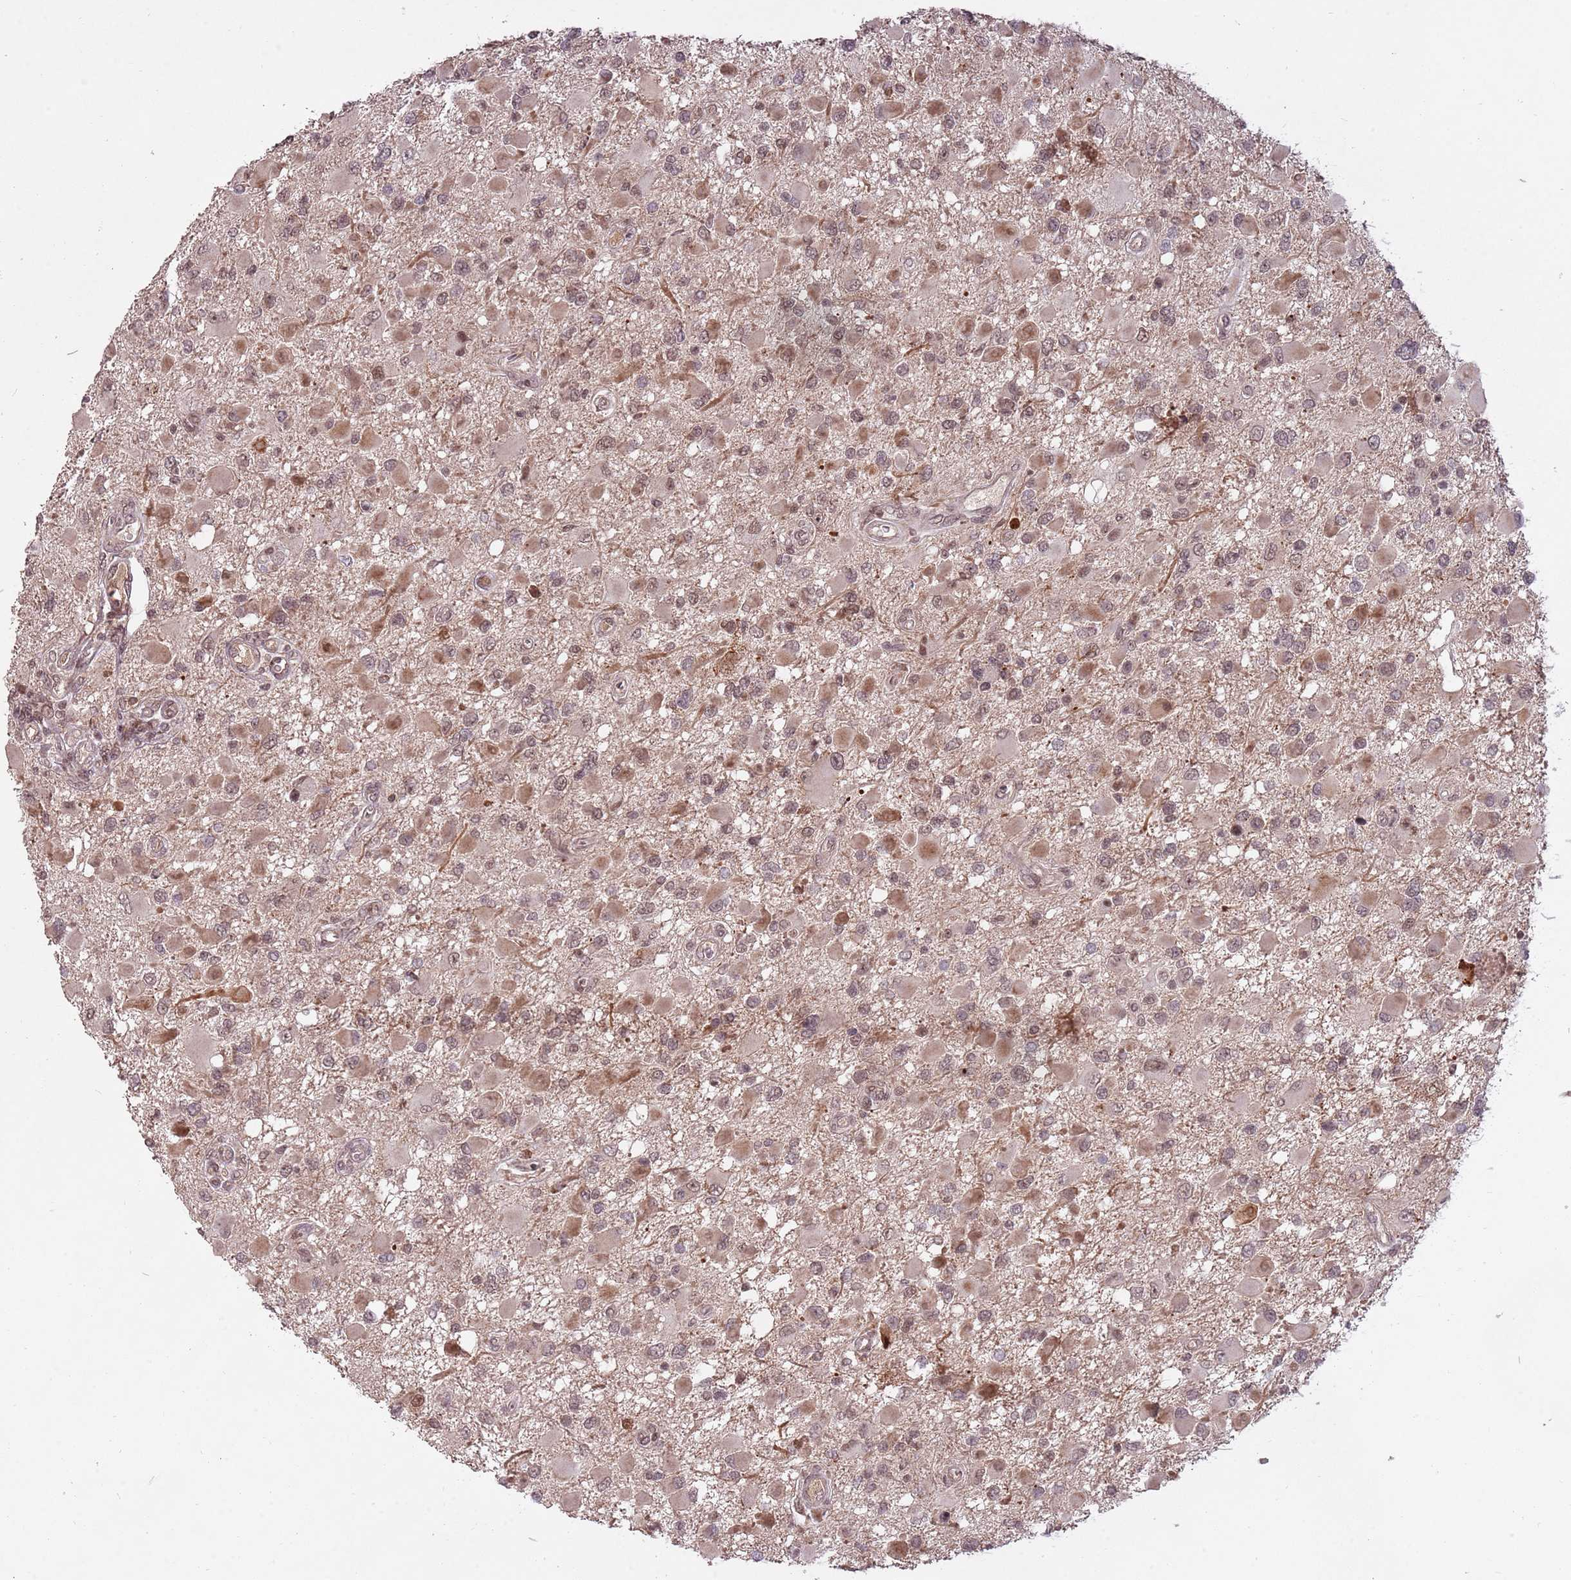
{"staining": {"intensity": "moderate", "quantity": "25%-75%", "location": "cytoplasmic/membranous,nuclear"}, "tissue": "glioma", "cell_type": "Tumor cells", "image_type": "cancer", "snomed": [{"axis": "morphology", "description": "Glioma, malignant, High grade"}, {"axis": "topography", "description": "Brain"}], "caption": "High-magnification brightfield microscopy of high-grade glioma (malignant) stained with DAB (brown) and counterstained with hematoxylin (blue). tumor cells exhibit moderate cytoplasmic/membranous and nuclear staining is identified in approximately25%-75% of cells.", "gene": "SUDS3", "patient": {"sex": "male", "age": 53}}